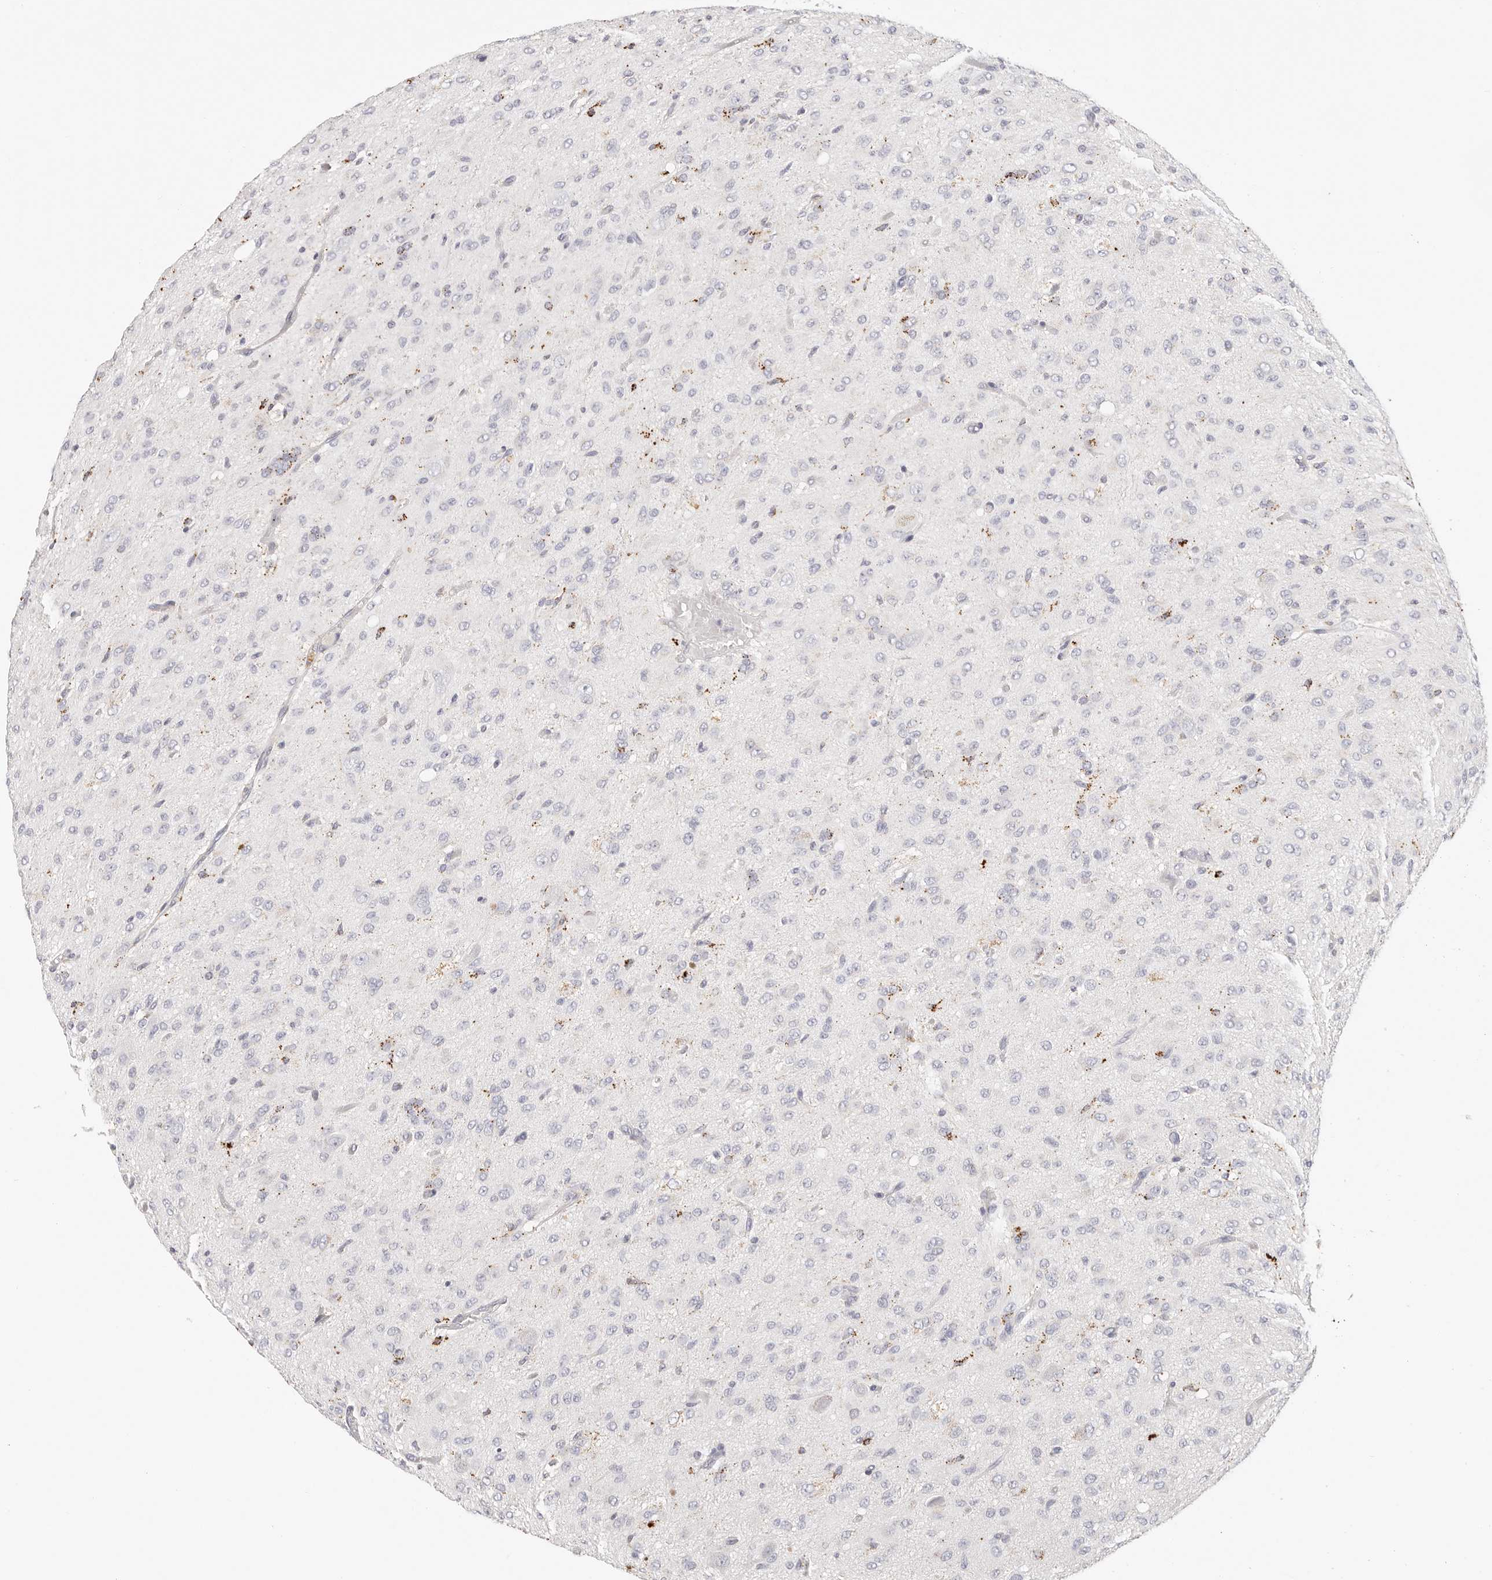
{"staining": {"intensity": "moderate", "quantity": "<25%", "location": "cytoplasmic/membranous"}, "tissue": "glioma", "cell_type": "Tumor cells", "image_type": "cancer", "snomed": [{"axis": "morphology", "description": "Glioma, malignant, High grade"}, {"axis": "topography", "description": "Brain"}], "caption": "IHC (DAB) staining of human high-grade glioma (malignant) demonstrates moderate cytoplasmic/membranous protein expression in approximately <25% of tumor cells.", "gene": "STKLD1", "patient": {"sex": "female", "age": 59}}